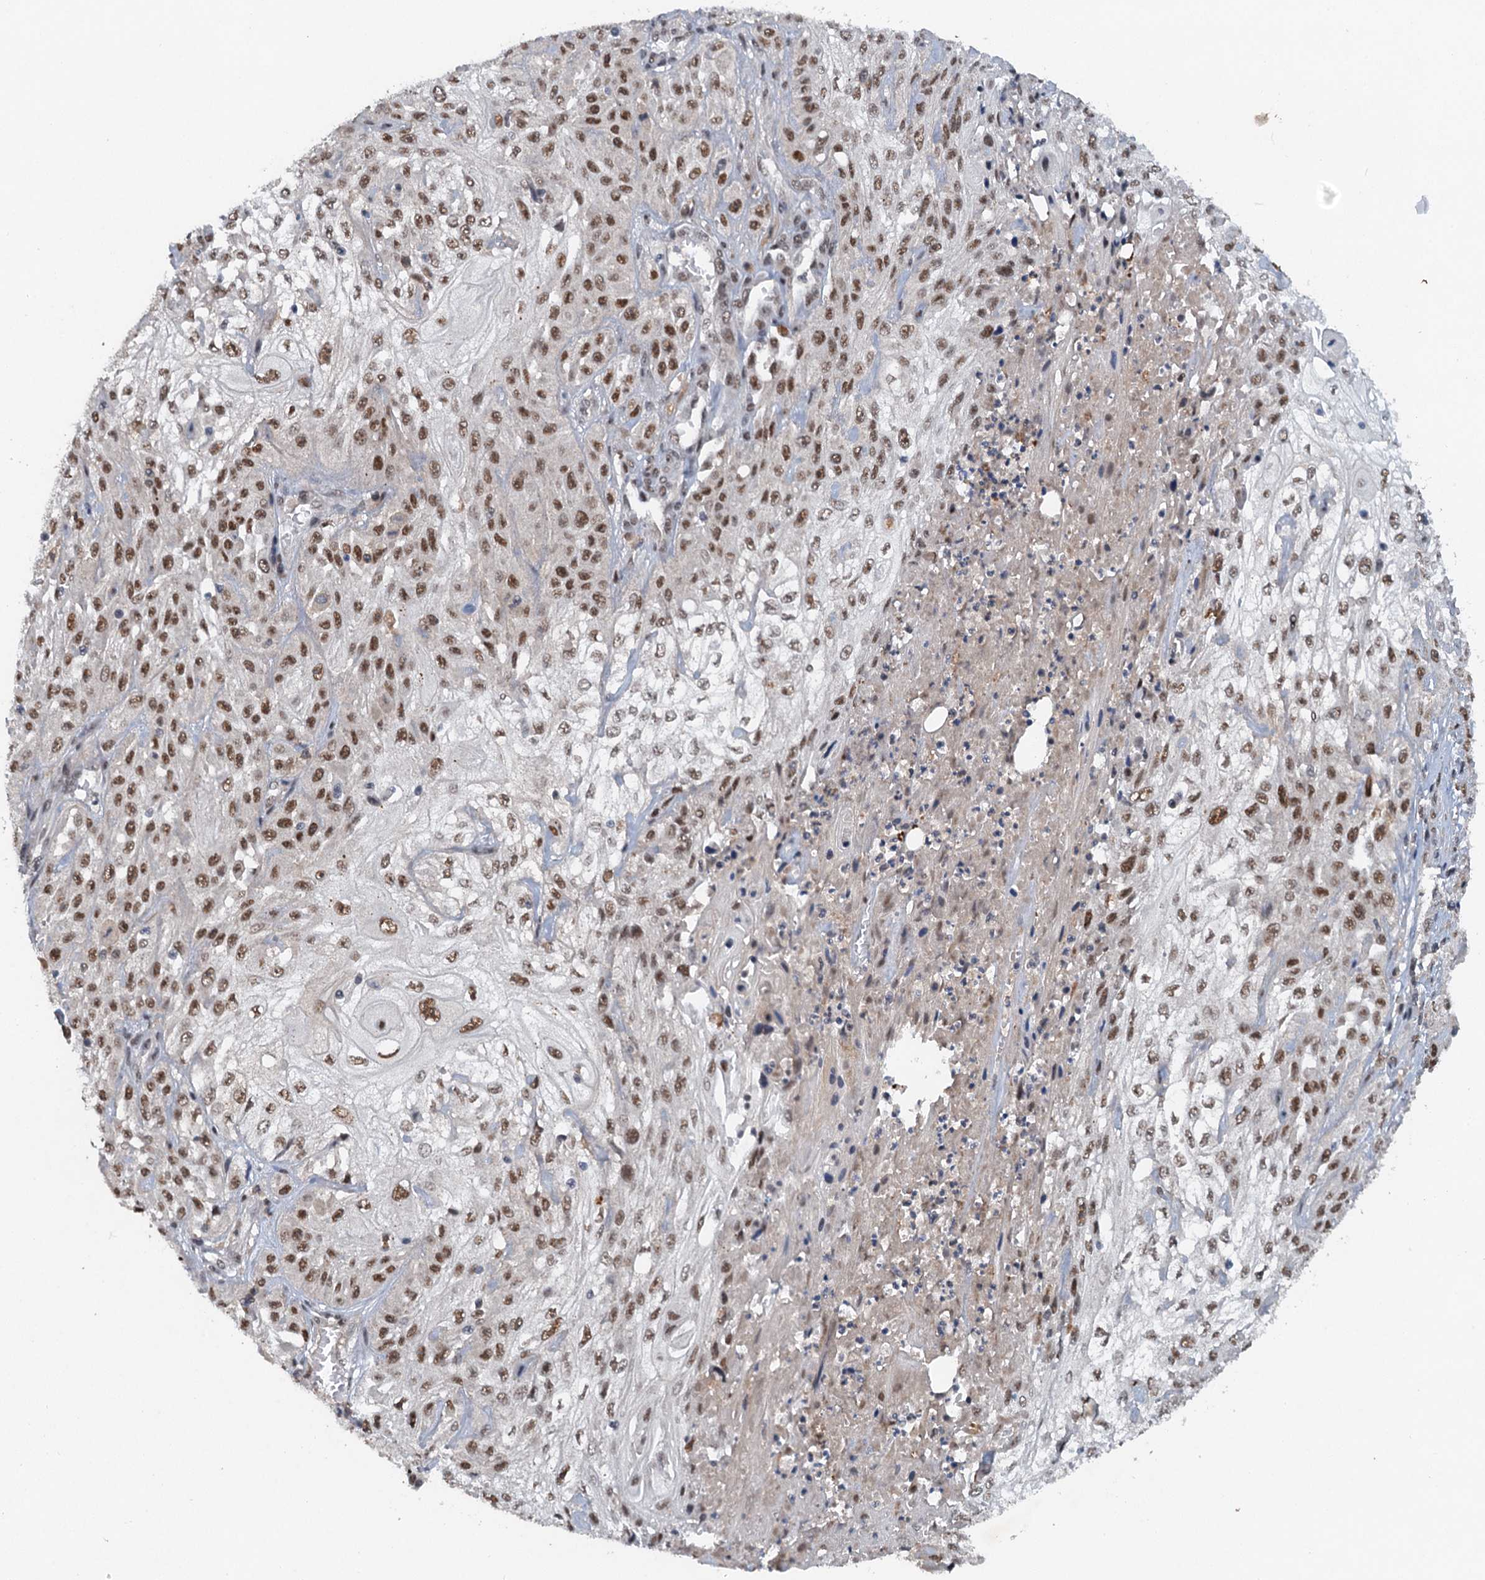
{"staining": {"intensity": "moderate", "quantity": ">75%", "location": "nuclear"}, "tissue": "skin cancer", "cell_type": "Tumor cells", "image_type": "cancer", "snomed": [{"axis": "morphology", "description": "Squamous cell carcinoma, NOS"}, {"axis": "morphology", "description": "Squamous cell carcinoma, metastatic, NOS"}, {"axis": "topography", "description": "Skin"}, {"axis": "topography", "description": "Lymph node"}], "caption": "Immunohistochemical staining of skin metastatic squamous cell carcinoma exhibits medium levels of moderate nuclear protein staining in approximately >75% of tumor cells.", "gene": "CSTF3", "patient": {"sex": "male", "age": 75}}